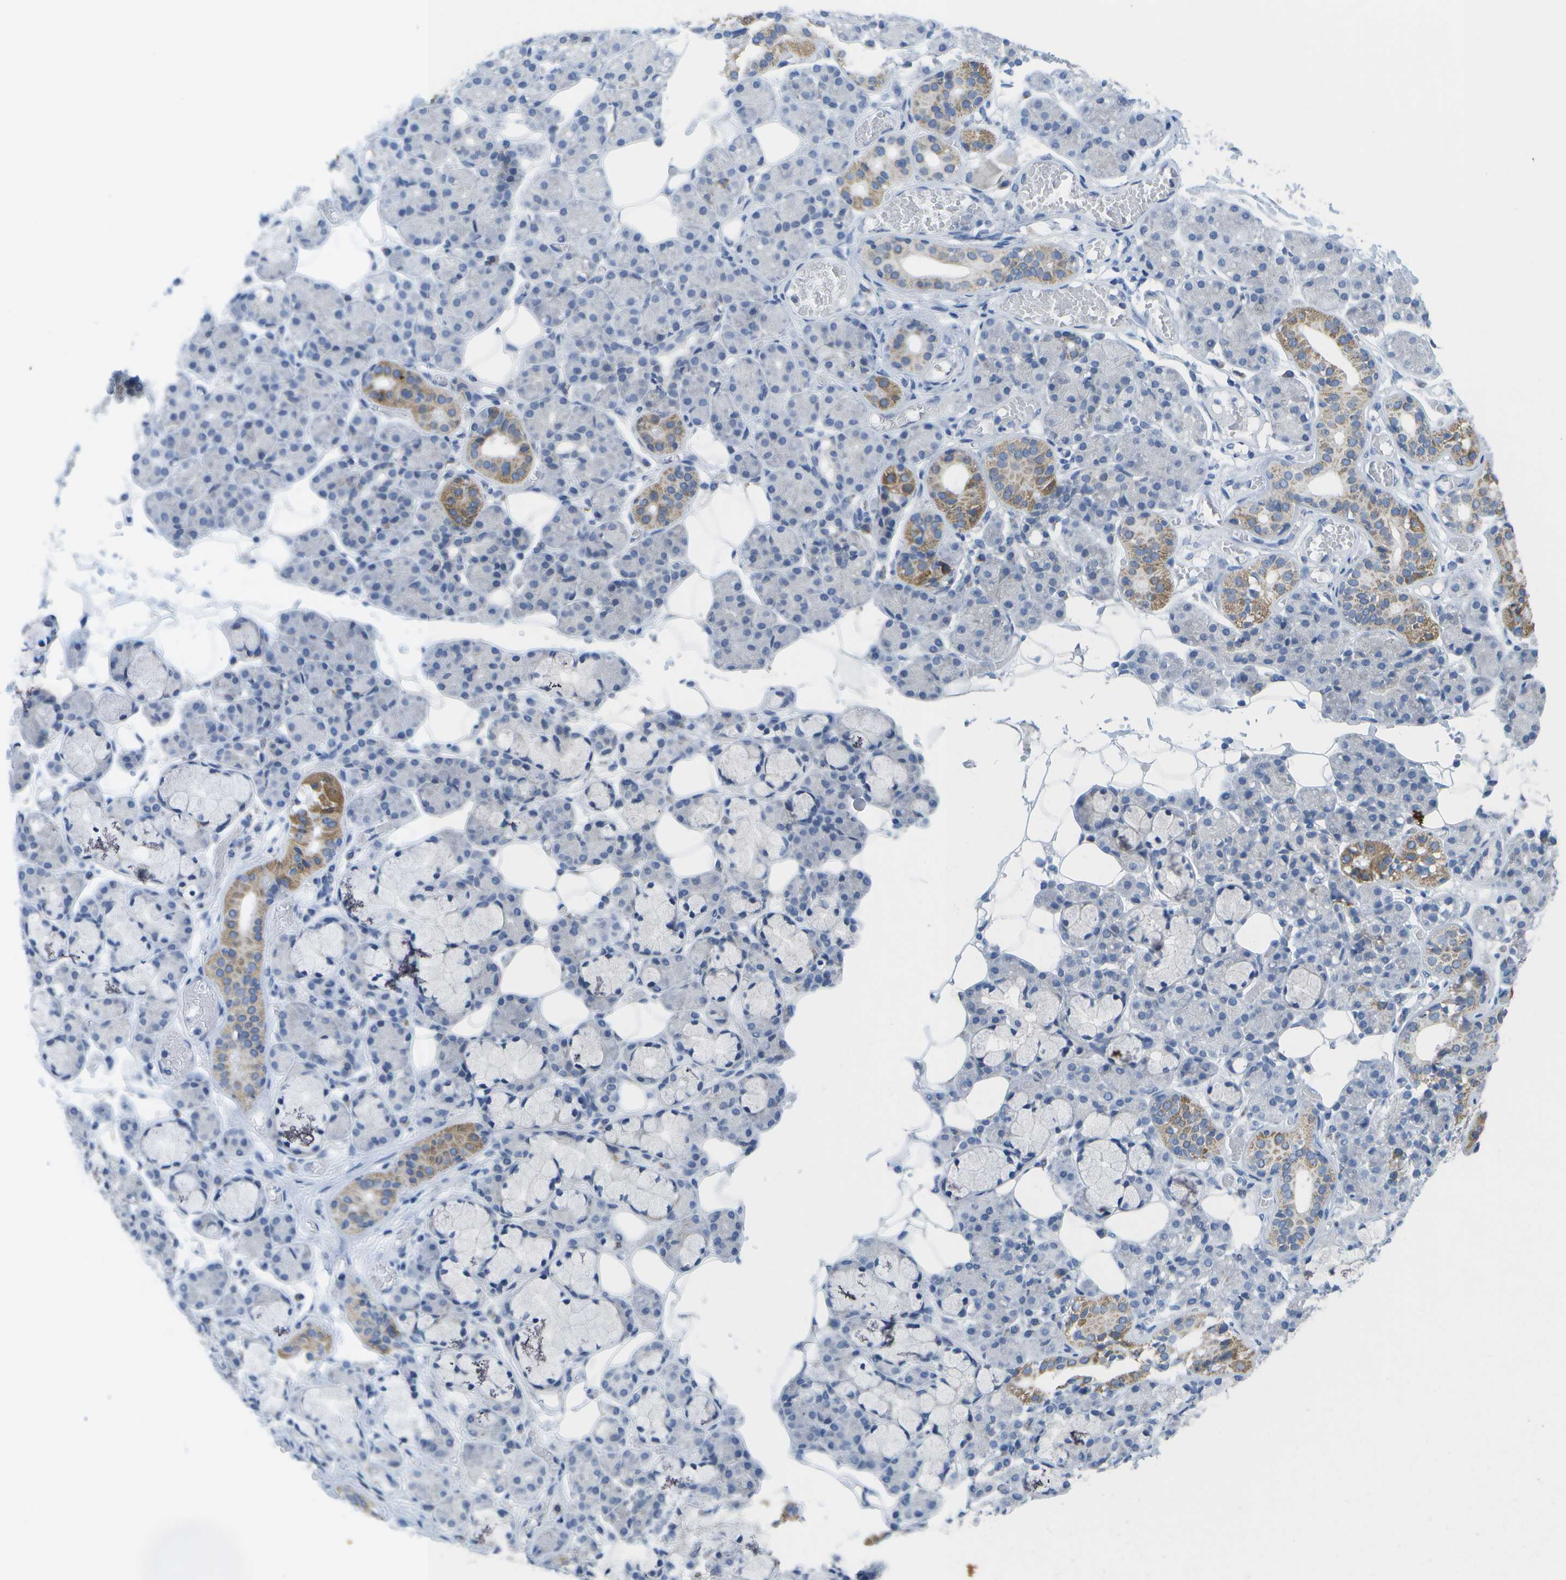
{"staining": {"intensity": "moderate", "quantity": "<25%", "location": "cytoplasmic/membranous"}, "tissue": "salivary gland", "cell_type": "Glandular cells", "image_type": "normal", "snomed": [{"axis": "morphology", "description": "Normal tissue, NOS"}, {"axis": "topography", "description": "Salivary gland"}], "caption": "Moderate cytoplasmic/membranous protein expression is present in about <25% of glandular cells in salivary gland. (DAB (3,3'-diaminobenzidine) = brown stain, brightfield microscopy at high magnification).", "gene": "TMEM223", "patient": {"sex": "male", "age": 63}}